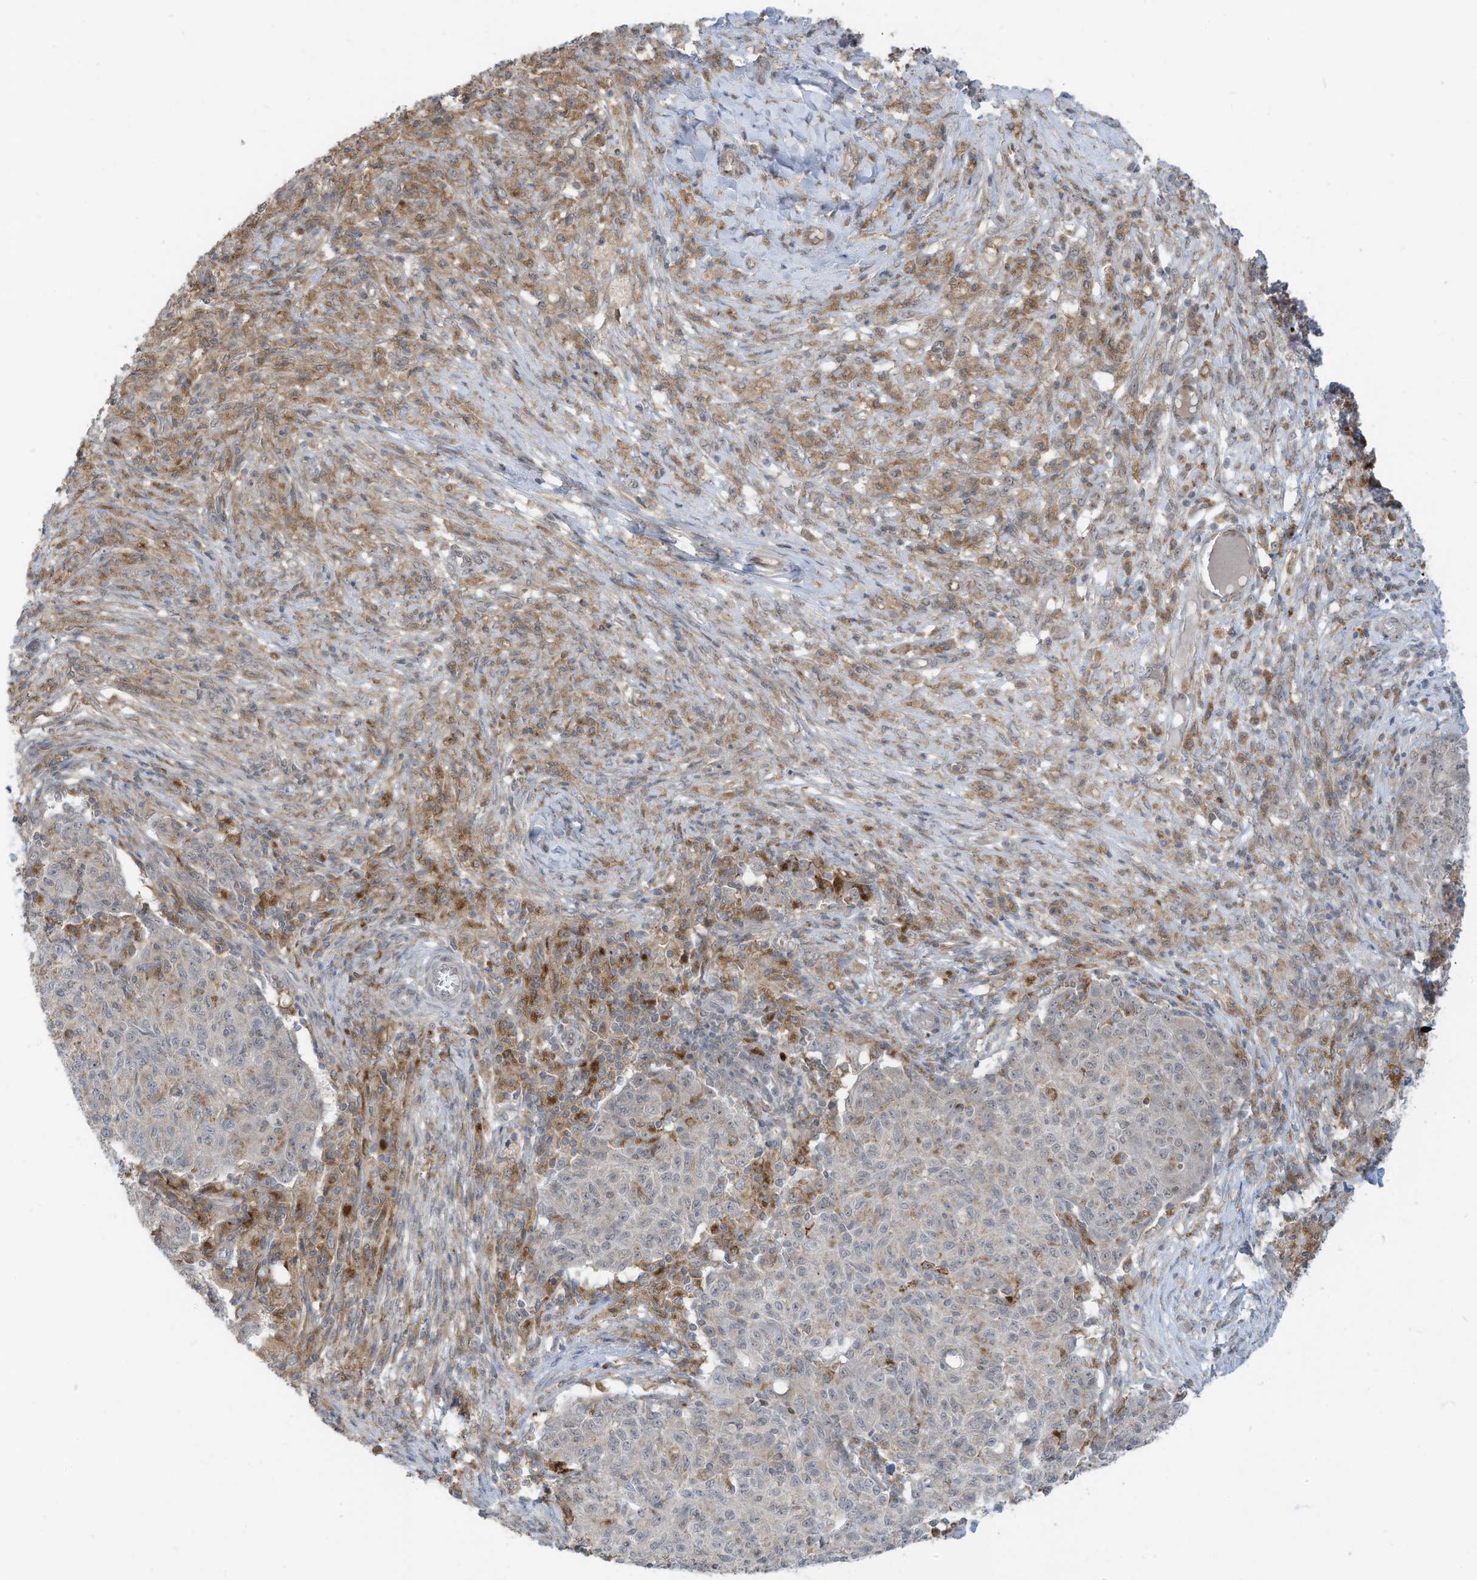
{"staining": {"intensity": "negative", "quantity": "none", "location": "none"}, "tissue": "ovarian cancer", "cell_type": "Tumor cells", "image_type": "cancer", "snomed": [{"axis": "morphology", "description": "Carcinoma, endometroid"}, {"axis": "topography", "description": "Ovary"}], "caption": "A high-resolution photomicrograph shows IHC staining of endometroid carcinoma (ovarian), which exhibits no significant expression in tumor cells. (Brightfield microscopy of DAB (3,3'-diaminobenzidine) immunohistochemistry at high magnification).", "gene": "DZIP3", "patient": {"sex": "female", "age": 42}}